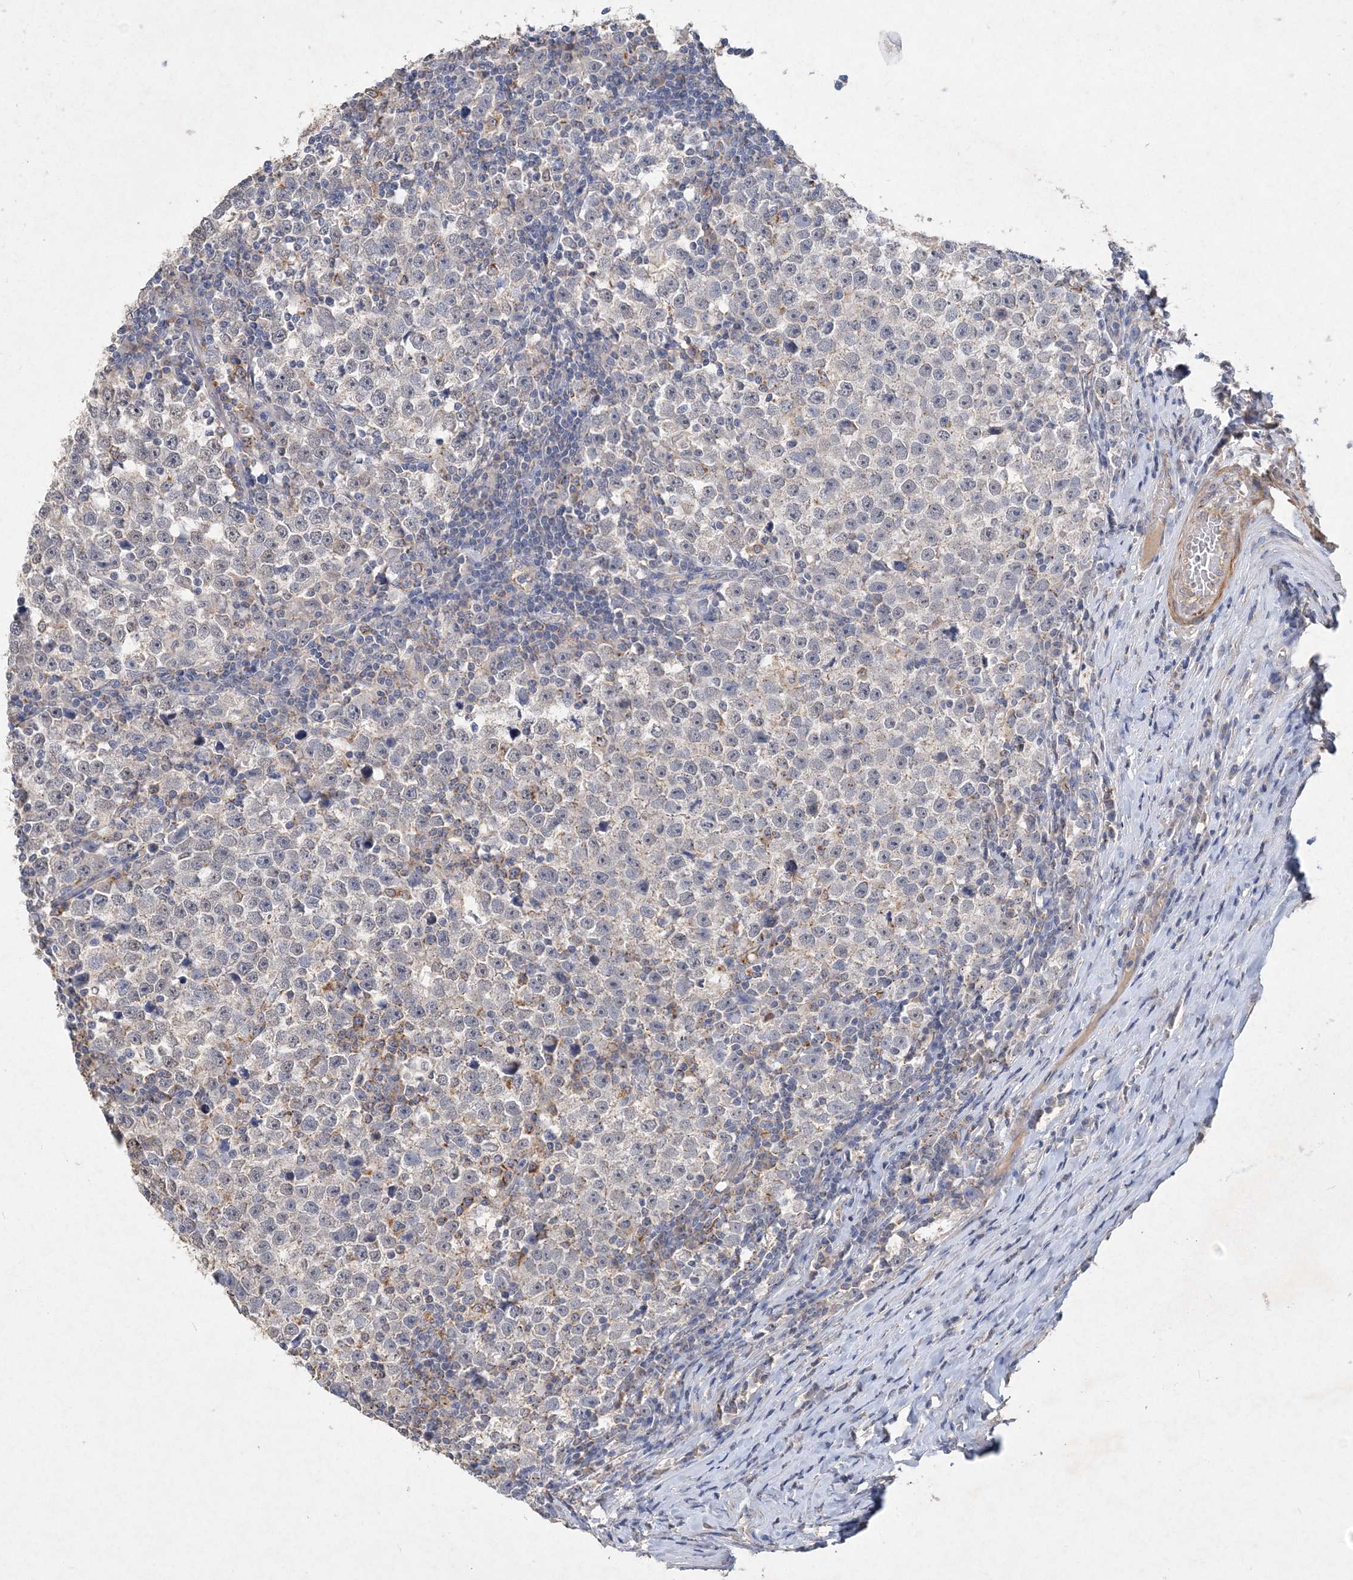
{"staining": {"intensity": "weak", "quantity": "<25%", "location": "cytoplasmic/membranous"}, "tissue": "testis cancer", "cell_type": "Tumor cells", "image_type": "cancer", "snomed": [{"axis": "morphology", "description": "Normal tissue, NOS"}, {"axis": "morphology", "description": "Seminoma, NOS"}, {"axis": "topography", "description": "Testis"}], "caption": "There is no significant positivity in tumor cells of testis cancer.", "gene": "C11orf58", "patient": {"sex": "male", "age": 43}}